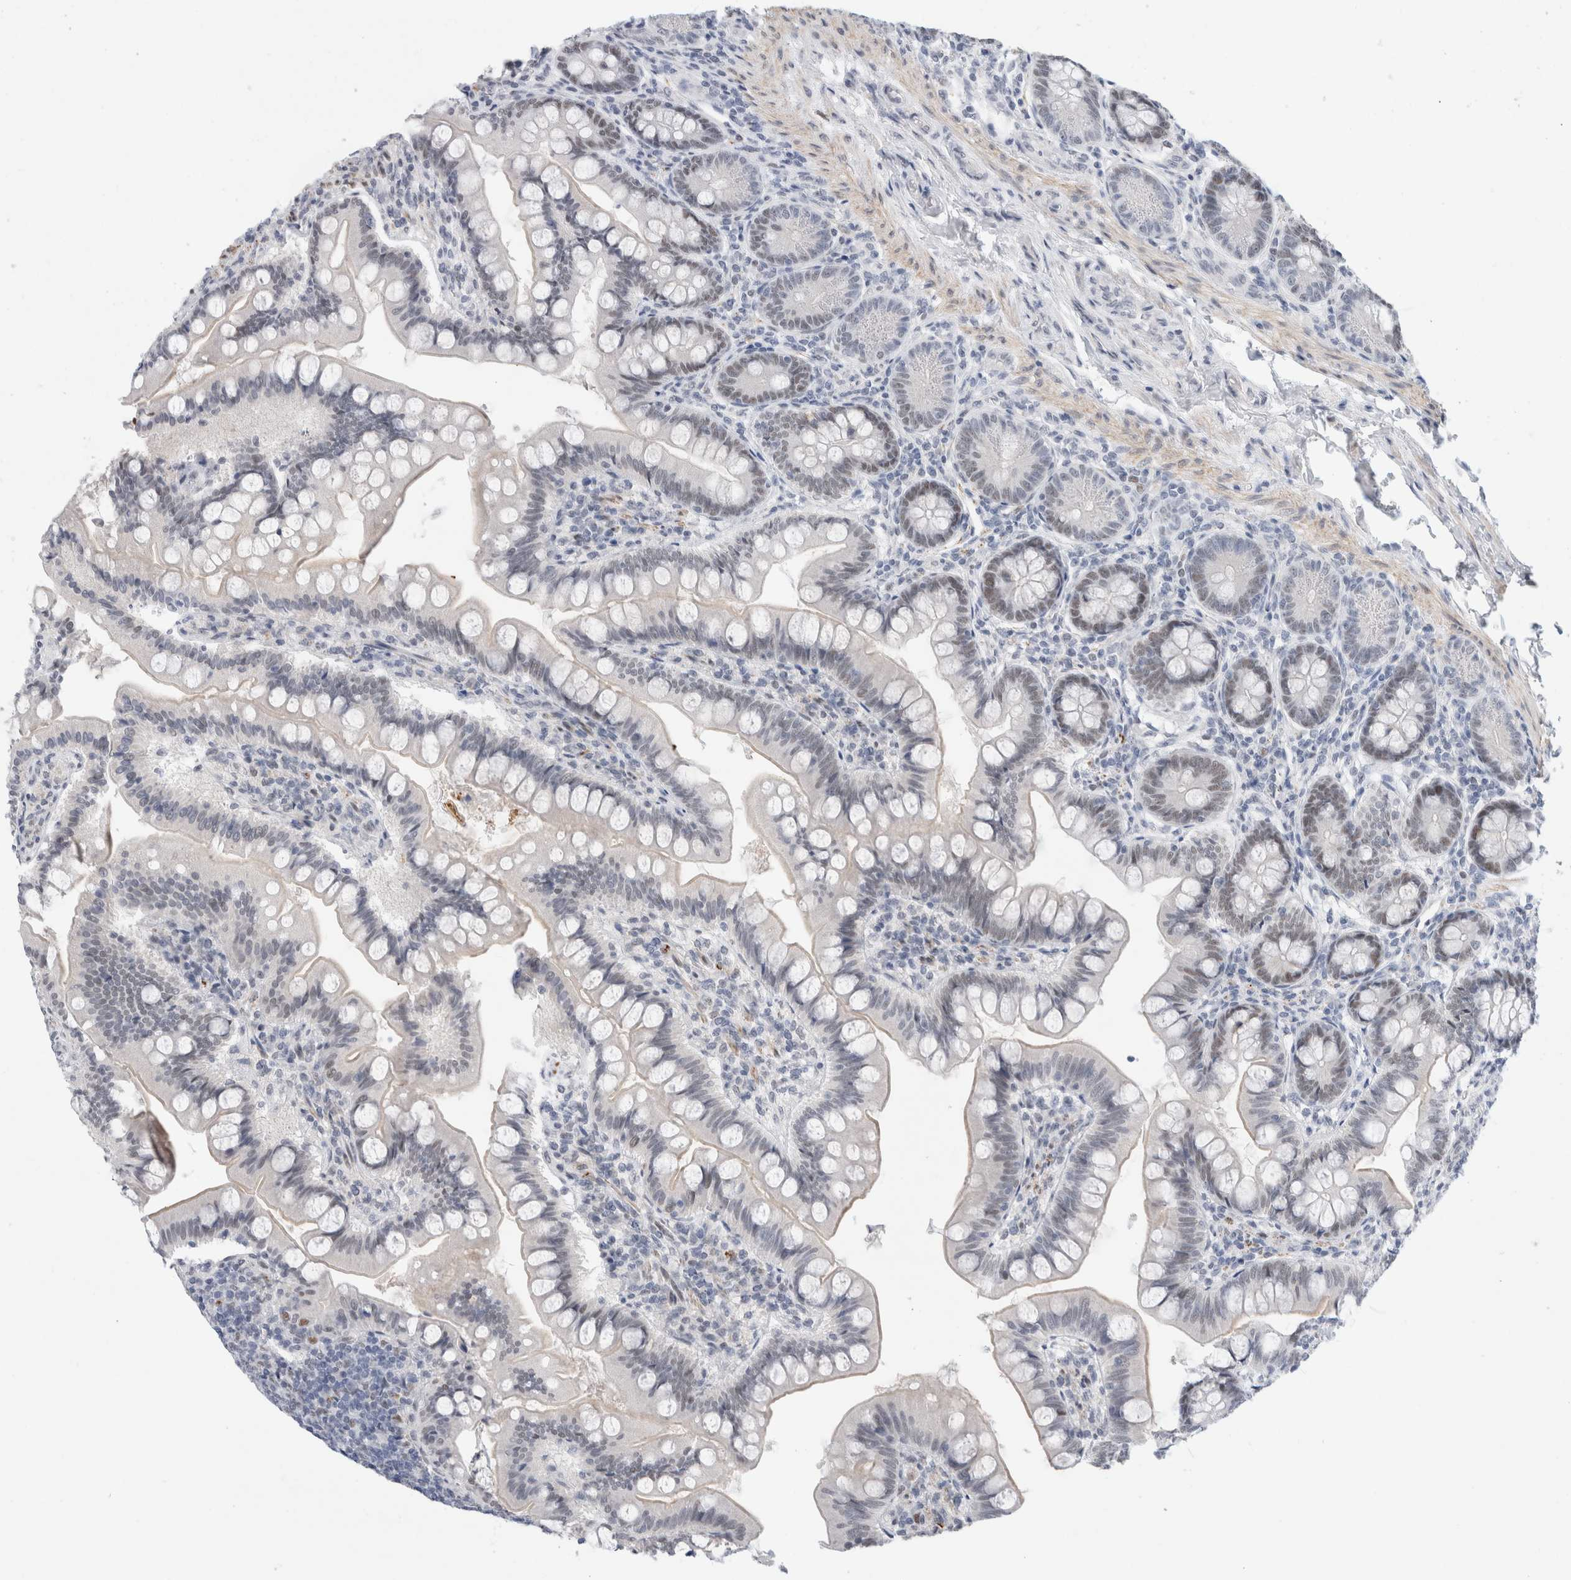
{"staining": {"intensity": "moderate", "quantity": "<25%", "location": "nuclear"}, "tissue": "small intestine", "cell_type": "Glandular cells", "image_type": "normal", "snomed": [{"axis": "morphology", "description": "Normal tissue, NOS"}, {"axis": "topography", "description": "Small intestine"}], "caption": "Immunohistochemistry (IHC) staining of unremarkable small intestine, which shows low levels of moderate nuclear positivity in about <25% of glandular cells indicating moderate nuclear protein positivity. The staining was performed using DAB (3,3'-diaminobenzidine) (brown) for protein detection and nuclei were counterstained in hematoxylin (blue).", "gene": "KNL1", "patient": {"sex": "male", "age": 7}}